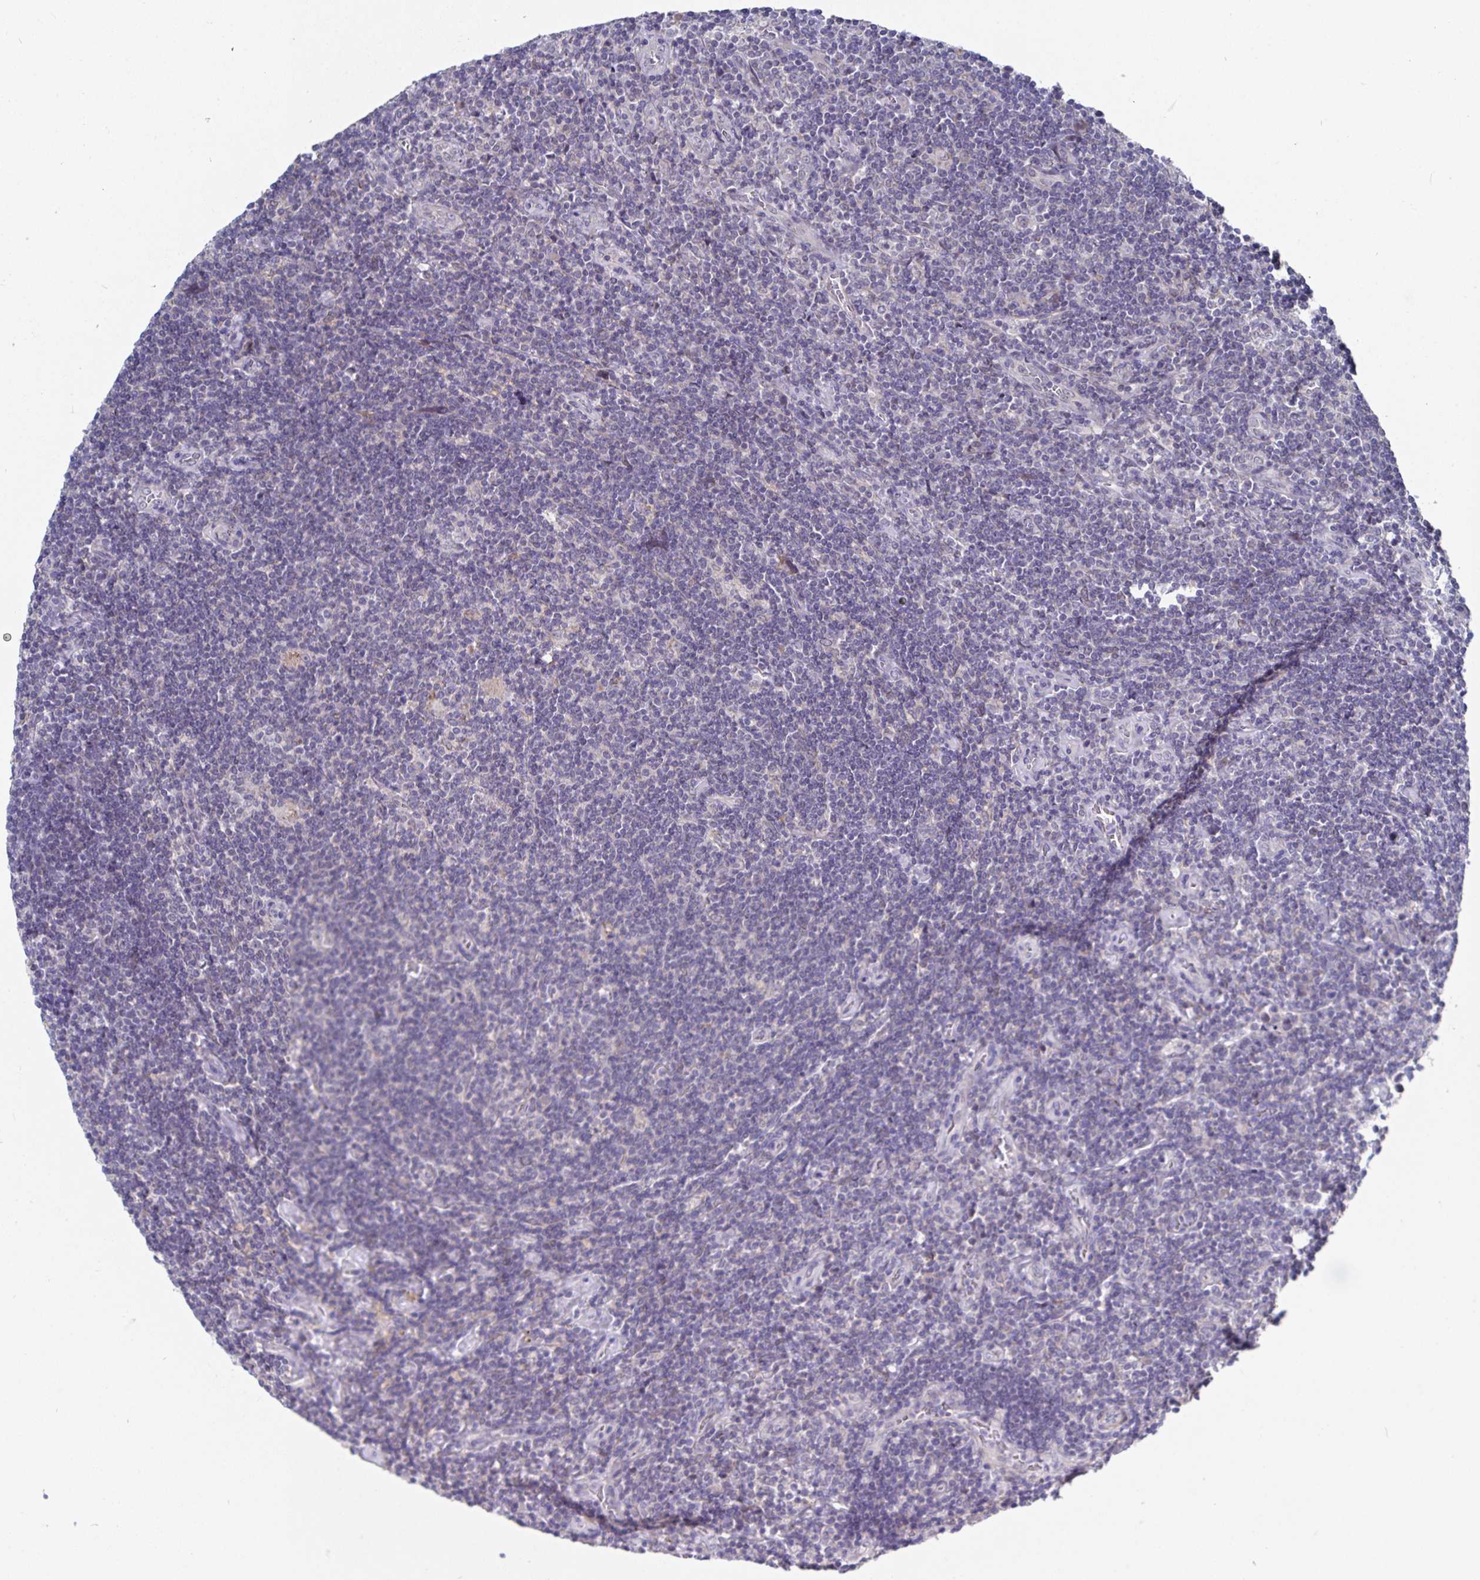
{"staining": {"intensity": "negative", "quantity": "none", "location": "none"}, "tissue": "lymphoma", "cell_type": "Tumor cells", "image_type": "cancer", "snomed": [{"axis": "morphology", "description": "Hodgkin's disease, NOS"}, {"axis": "topography", "description": "Lymph node"}], "caption": "Immunohistochemistry (IHC) photomicrograph of Hodgkin's disease stained for a protein (brown), which exhibits no positivity in tumor cells.", "gene": "ZIK1", "patient": {"sex": "male", "age": 40}}